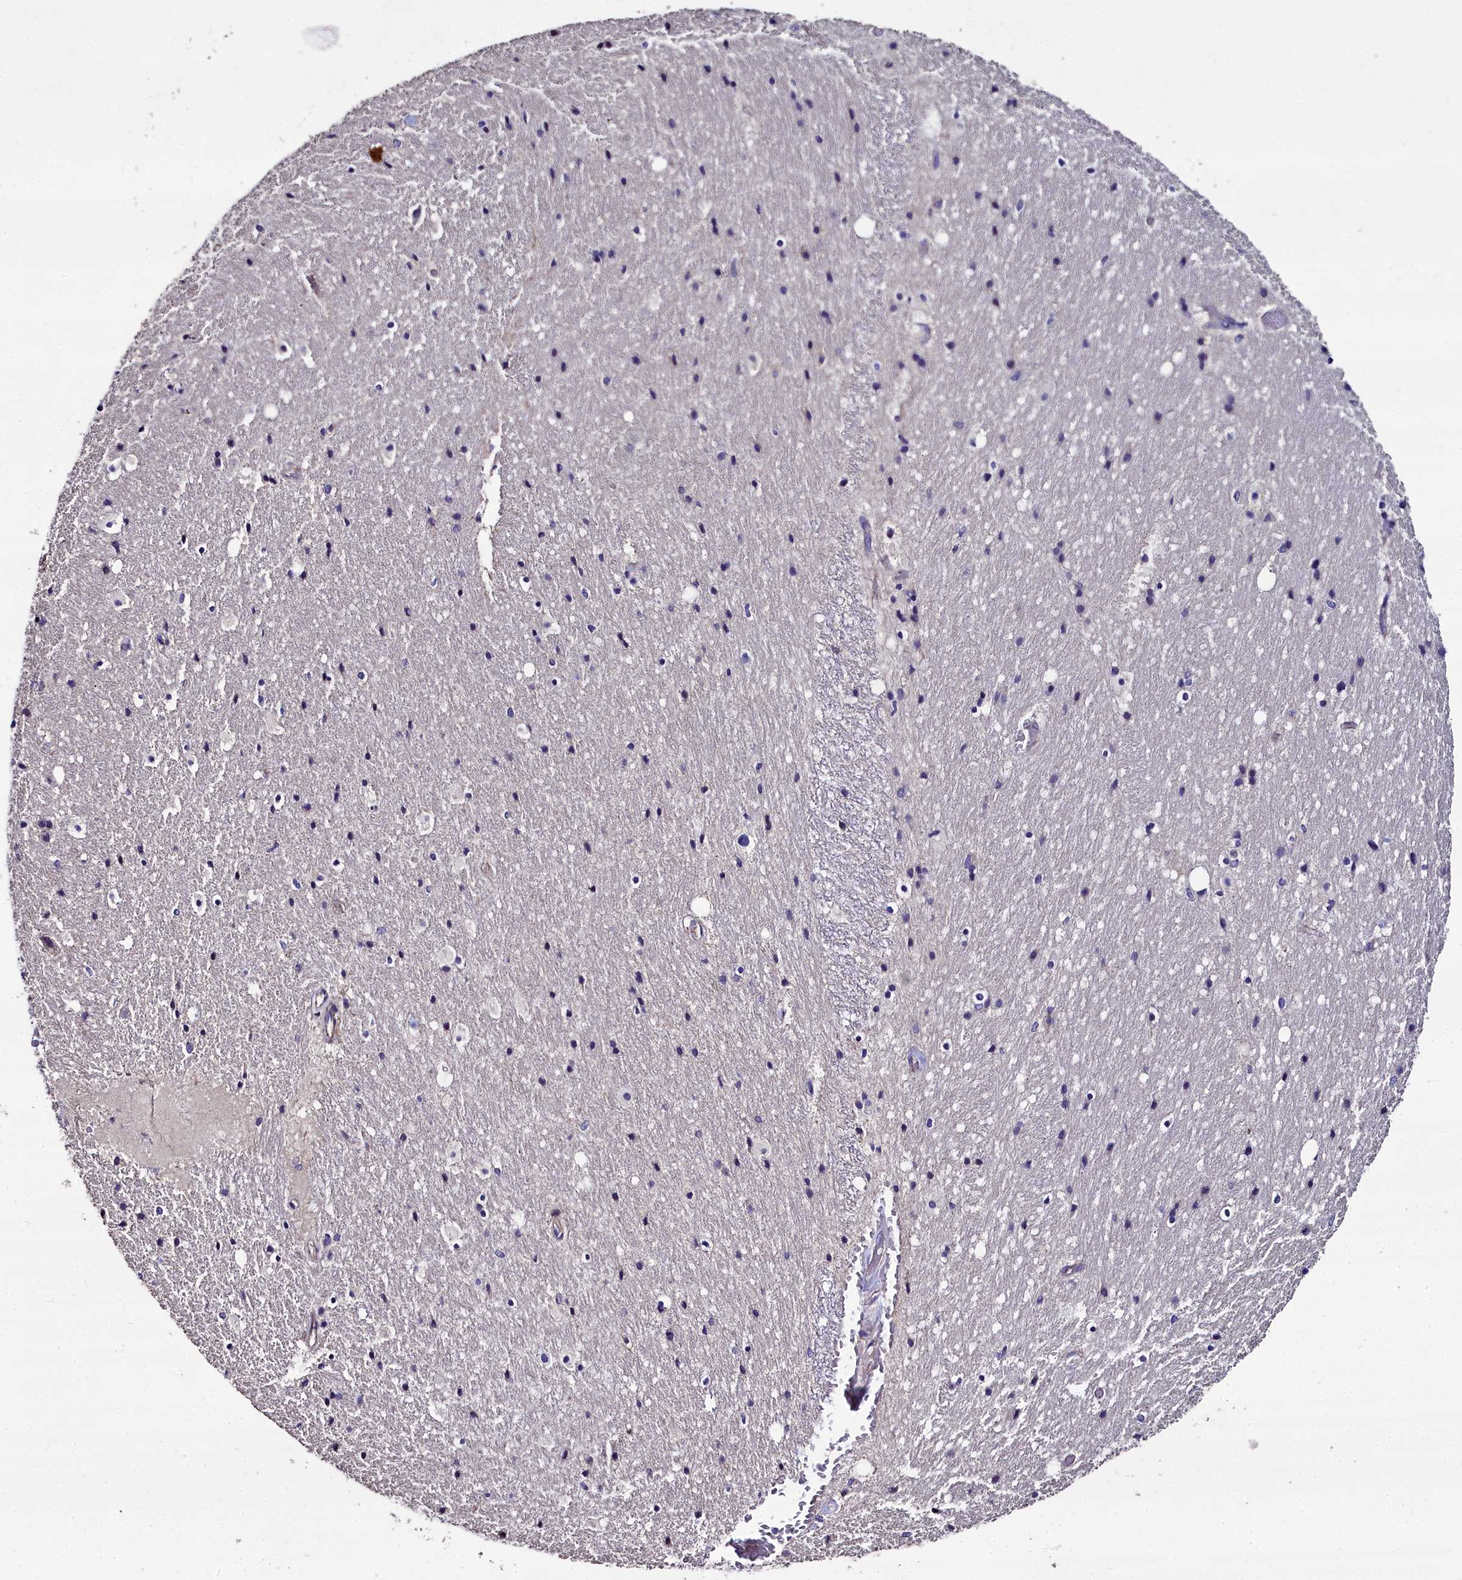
{"staining": {"intensity": "negative", "quantity": "none", "location": "none"}, "tissue": "hippocampus", "cell_type": "Glial cells", "image_type": "normal", "snomed": [{"axis": "morphology", "description": "Normal tissue, NOS"}, {"axis": "topography", "description": "Hippocampus"}], "caption": "Immunohistochemistry (IHC) histopathology image of normal hippocampus: hippocampus stained with DAB (3,3'-diaminobenzidine) reveals no significant protein staining in glial cells.", "gene": "NT5M", "patient": {"sex": "female", "age": 52}}